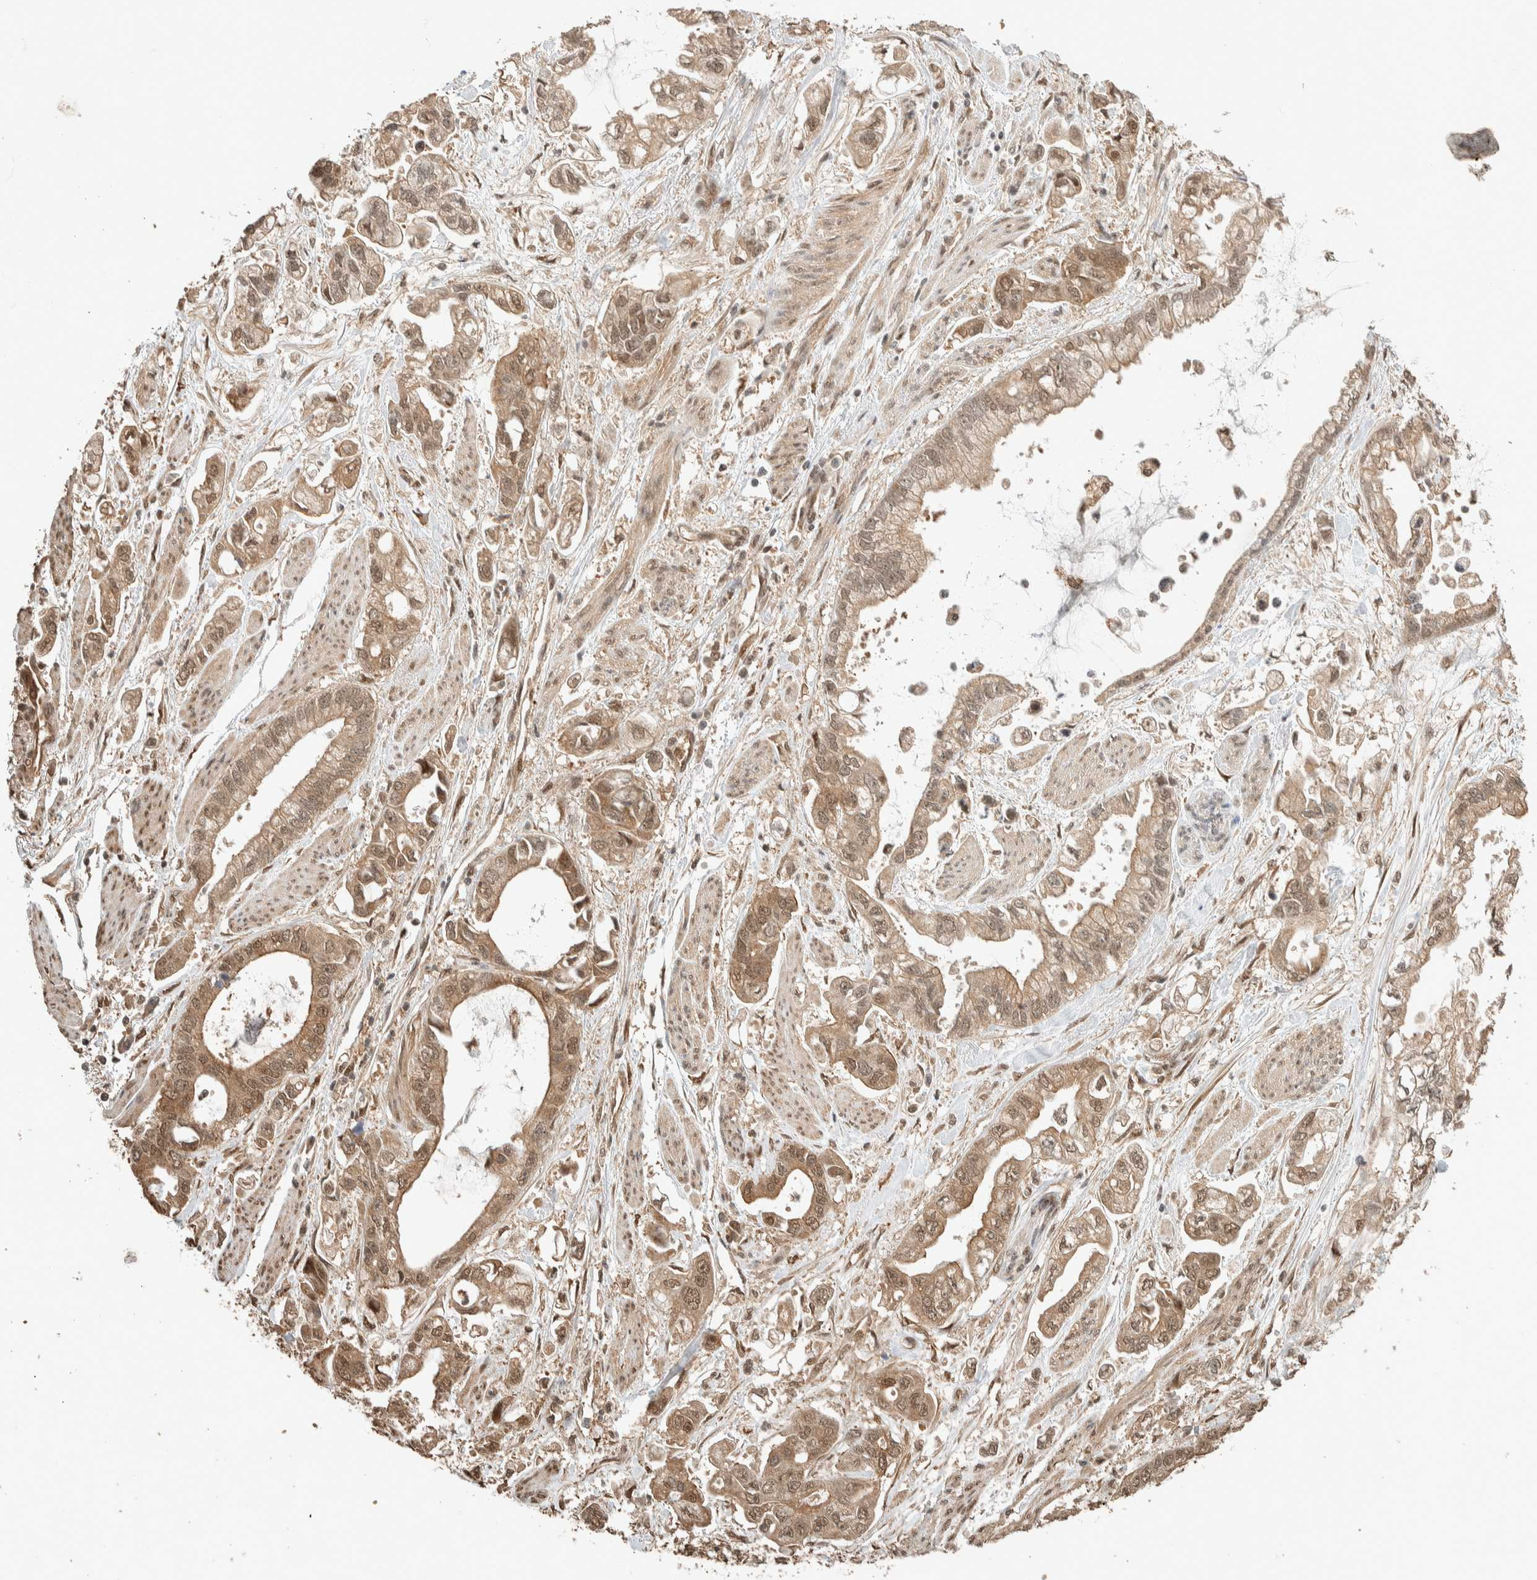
{"staining": {"intensity": "moderate", "quantity": ">75%", "location": "cytoplasmic/membranous,nuclear"}, "tissue": "stomach cancer", "cell_type": "Tumor cells", "image_type": "cancer", "snomed": [{"axis": "morphology", "description": "Normal tissue, NOS"}, {"axis": "morphology", "description": "Adenocarcinoma, NOS"}, {"axis": "topography", "description": "Stomach"}], "caption": "Brown immunohistochemical staining in human stomach cancer demonstrates moderate cytoplasmic/membranous and nuclear staining in approximately >75% of tumor cells.", "gene": "ZBTB2", "patient": {"sex": "male", "age": 62}}